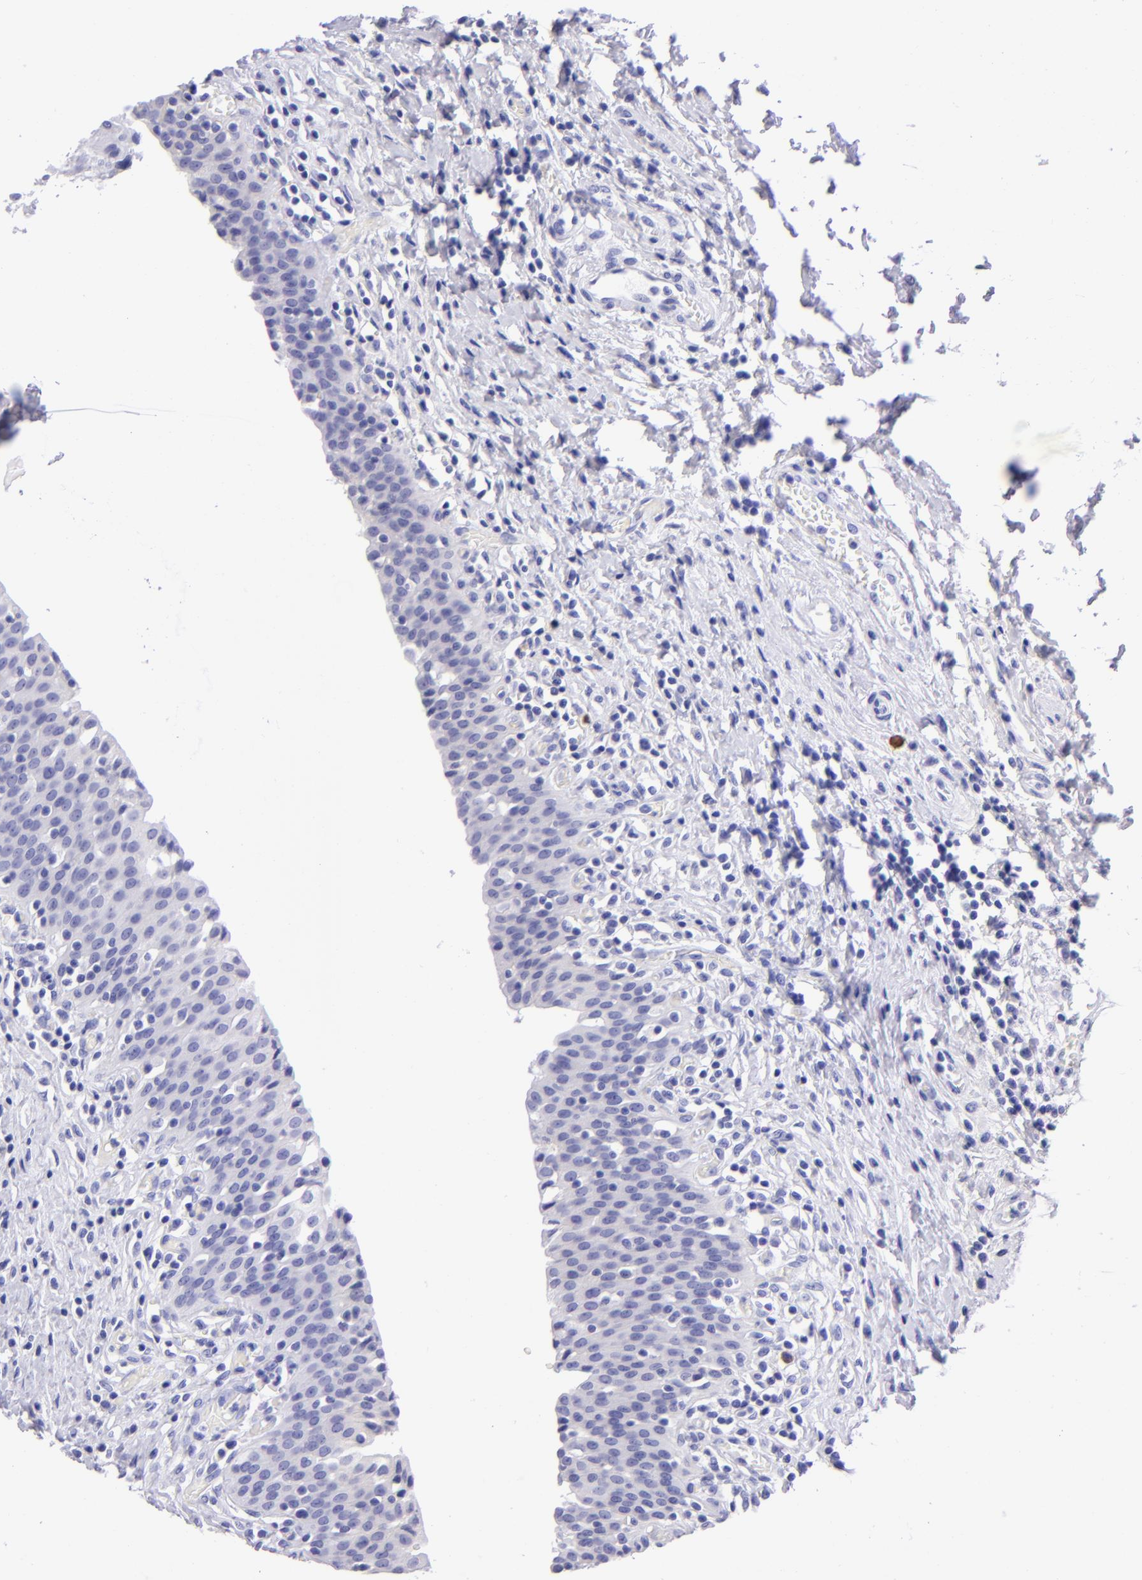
{"staining": {"intensity": "negative", "quantity": "none", "location": "none"}, "tissue": "urinary bladder", "cell_type": "Urothelial cells", "image_type": "normal", "snomed": [{"axis": "morphology", "description": "Normal tissue, NOS"}, {"axis": "topography", "description": "Urinary bladder"}], "caption": "A high-resolution image shows immunohistochemistry staining of normal urinary bladder, which demonstrates no significant staining in urothelial cells. (DAB (3,3'-diaminobenzidine) immunohistochemistry, high magnification).", "gene": "TYRP1", "patient": {"sex": "male", "age": 51}}